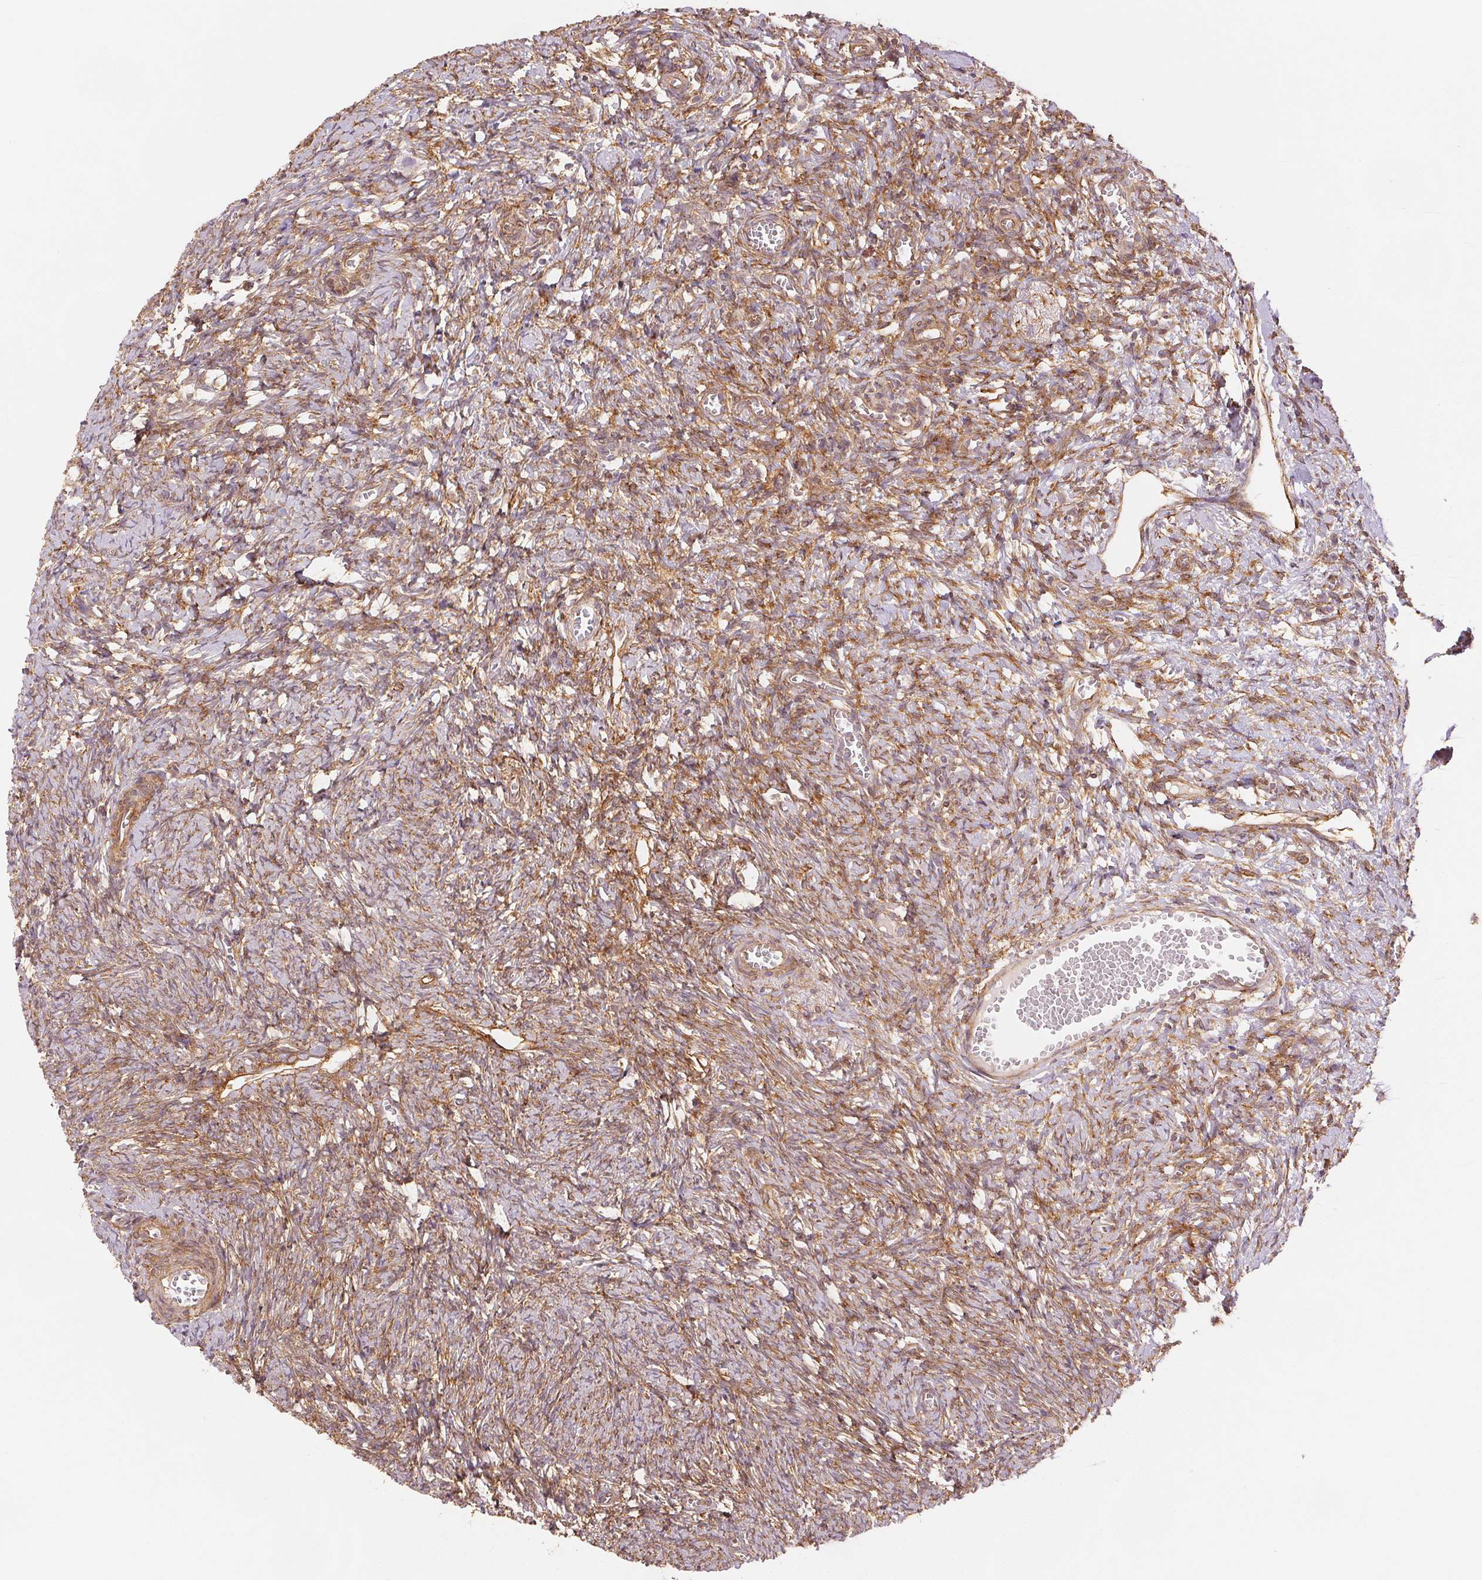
{"staining": {"intensity": "strong", "quantity": ">75%", "location": "cytoplasmic/membranous"}, "tissue": "ovary", "cell_type": "Follicle cells", "image_type": "normal", "snomed": [{"axis": "morphology", "description": "Normal tissue, NOS"}, {"axis": "topography", "description": "Ovary"}], "caption": "Strong cytoplasmic/membranous positivity for a protein is identified in about >75% of follicle cells of benign ovary using immunohistochemistry (IHC).", "gene": "DIAPH2", "patient": {"sex": "female", "age": 41}}